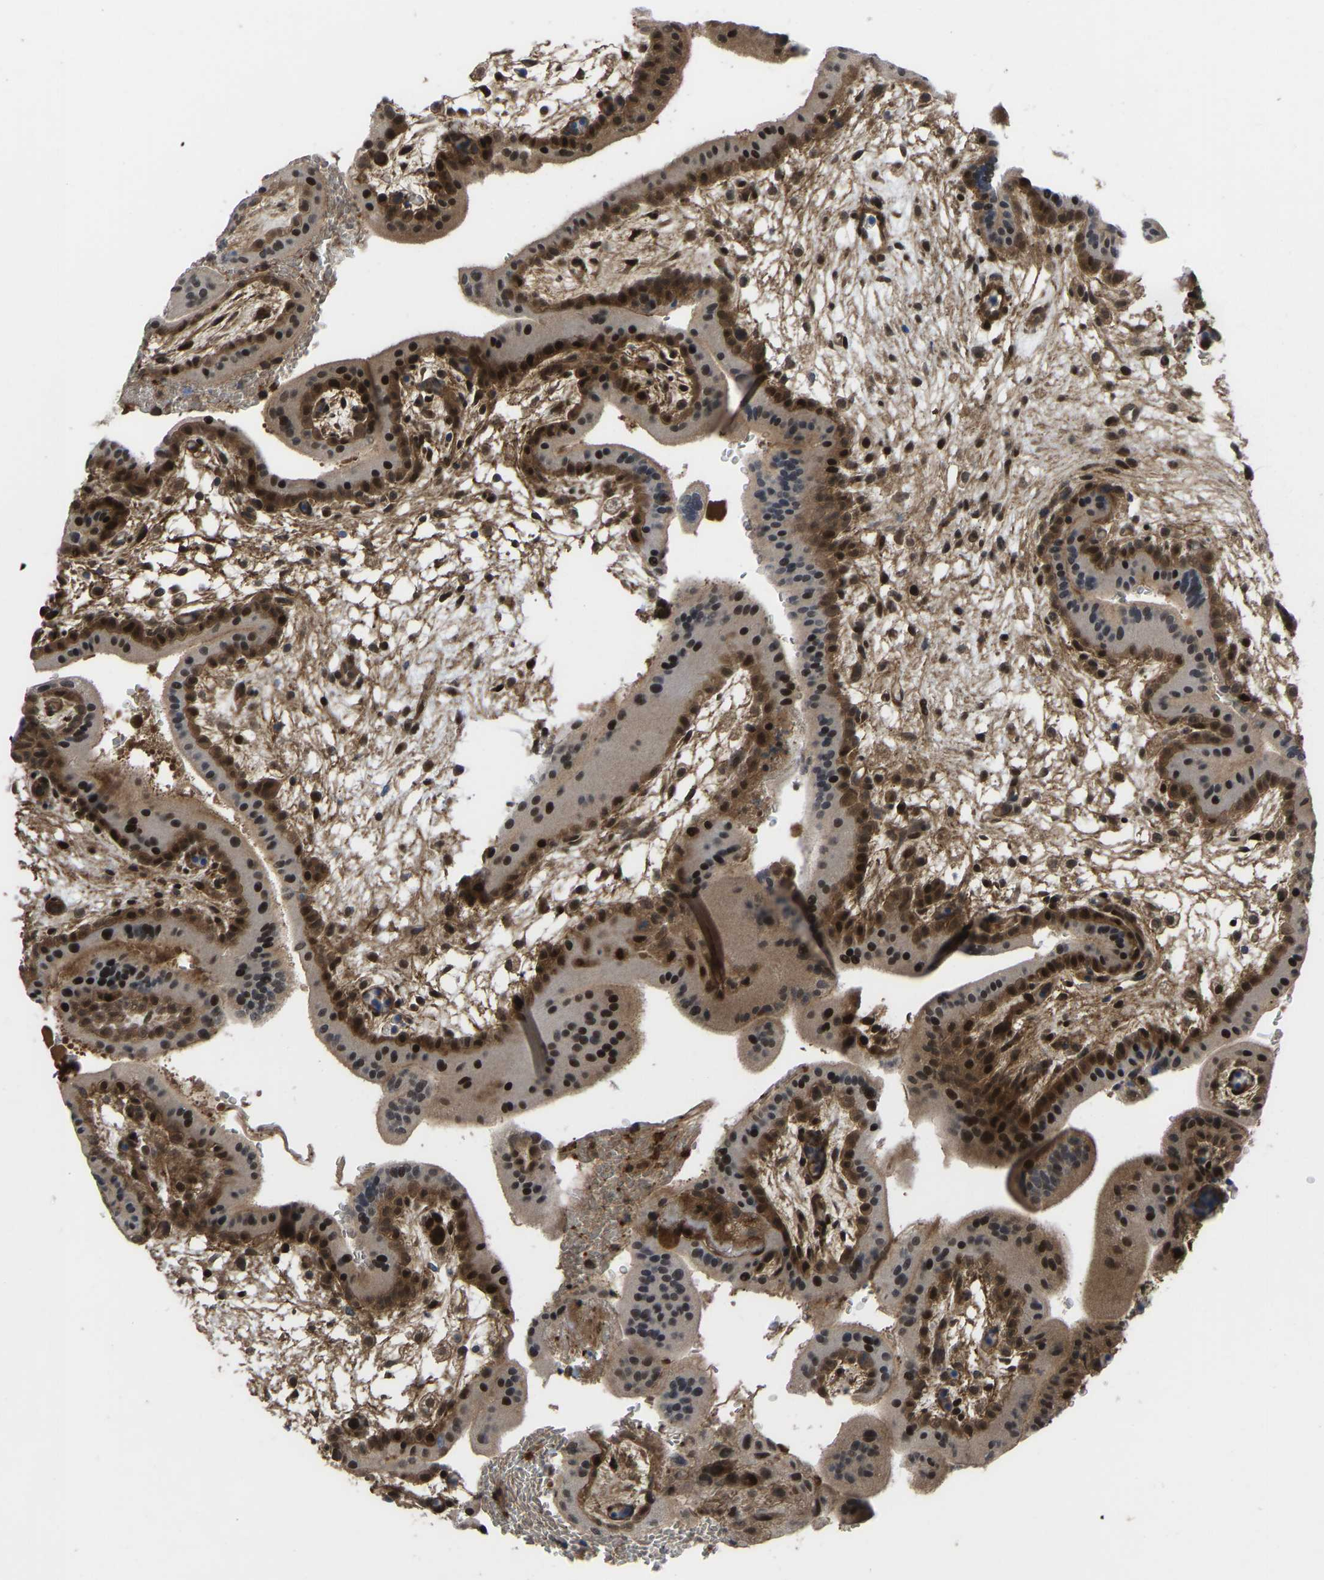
{"staining": {"intensity": "strong", "quantity": ">75%", "location": "cytoplasmic/membranous,nuclear"}, "tissue": "placenta", "cell_type": "Decidual cells", "image_type": "normal", "snomed": [{"axis": "morphology", "description": "Normal tissue, NOS"}, {"axis": "topography", "description": "Placenta"}], "caption": "Placenta stained with a brown dye reveals strong cytoplasmic/membranous,nuclear positive expression in about >75% of decidual cells.", "gene": "CYP7B1", "patient": {"sex": "female", "age": 35}}